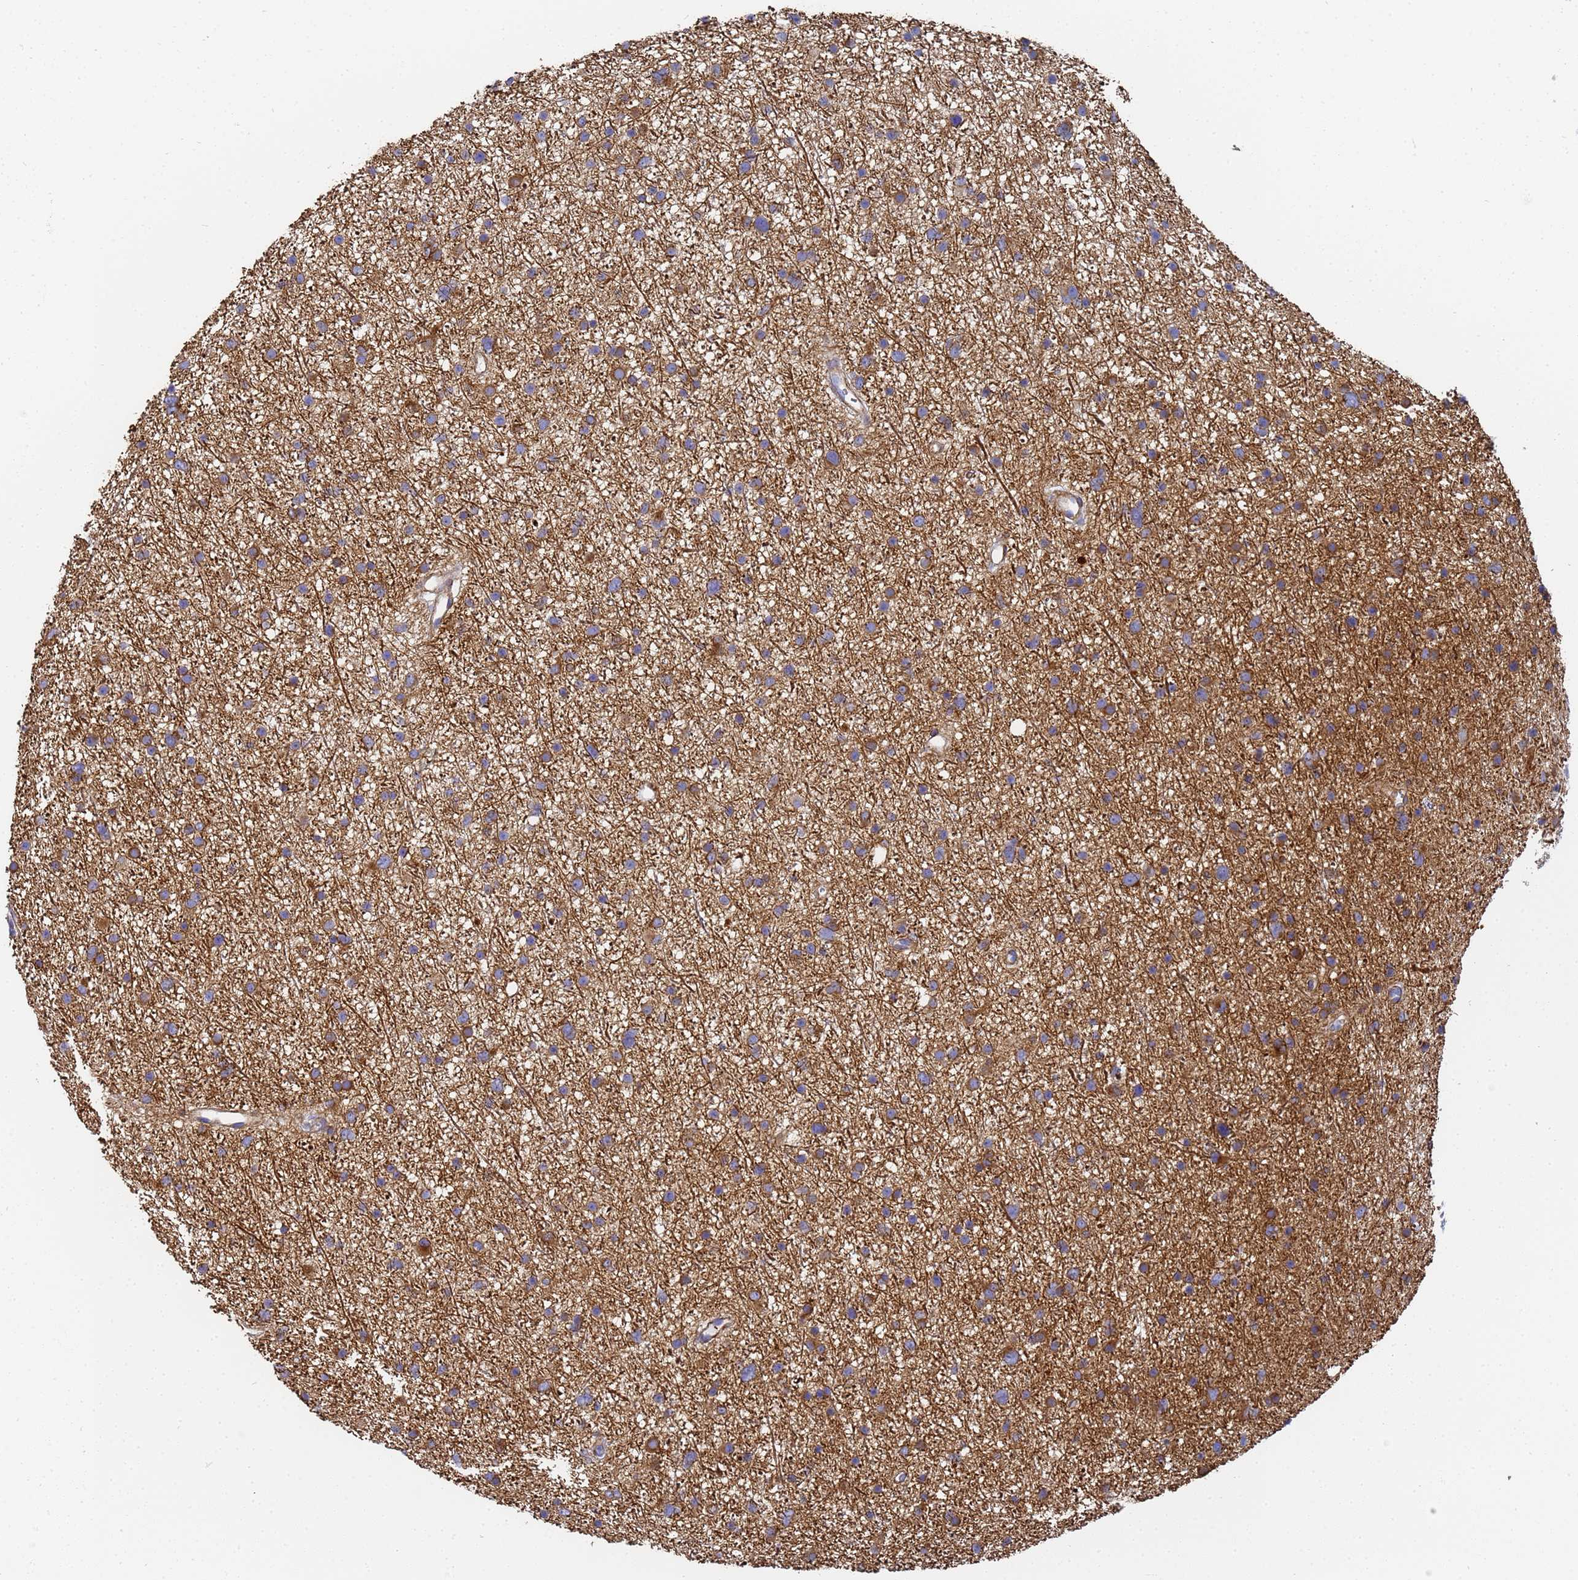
{"staining": {"intensity": "moderate", "quantity": "25%-75%", "location": "cytoplasmic/membranous"}, "tissue": "glioma", "cell_type": "Tumor cells", "image_type": "cancer", "snomed": [{"axis": "morphology", "description": "Glioma, malignant, Low grade"}, {"axis": "topography", "description": "Cerebral cortex"}], "caption": "This histopathology image exhibits immunohistochemistry staining of glioma, with medium moderate cytoplasmic/membranous positivity in approximately 25%-75% of tumor cells.", "gene": "TUBB1", "patient": {"sex": "female", "age": 39}}